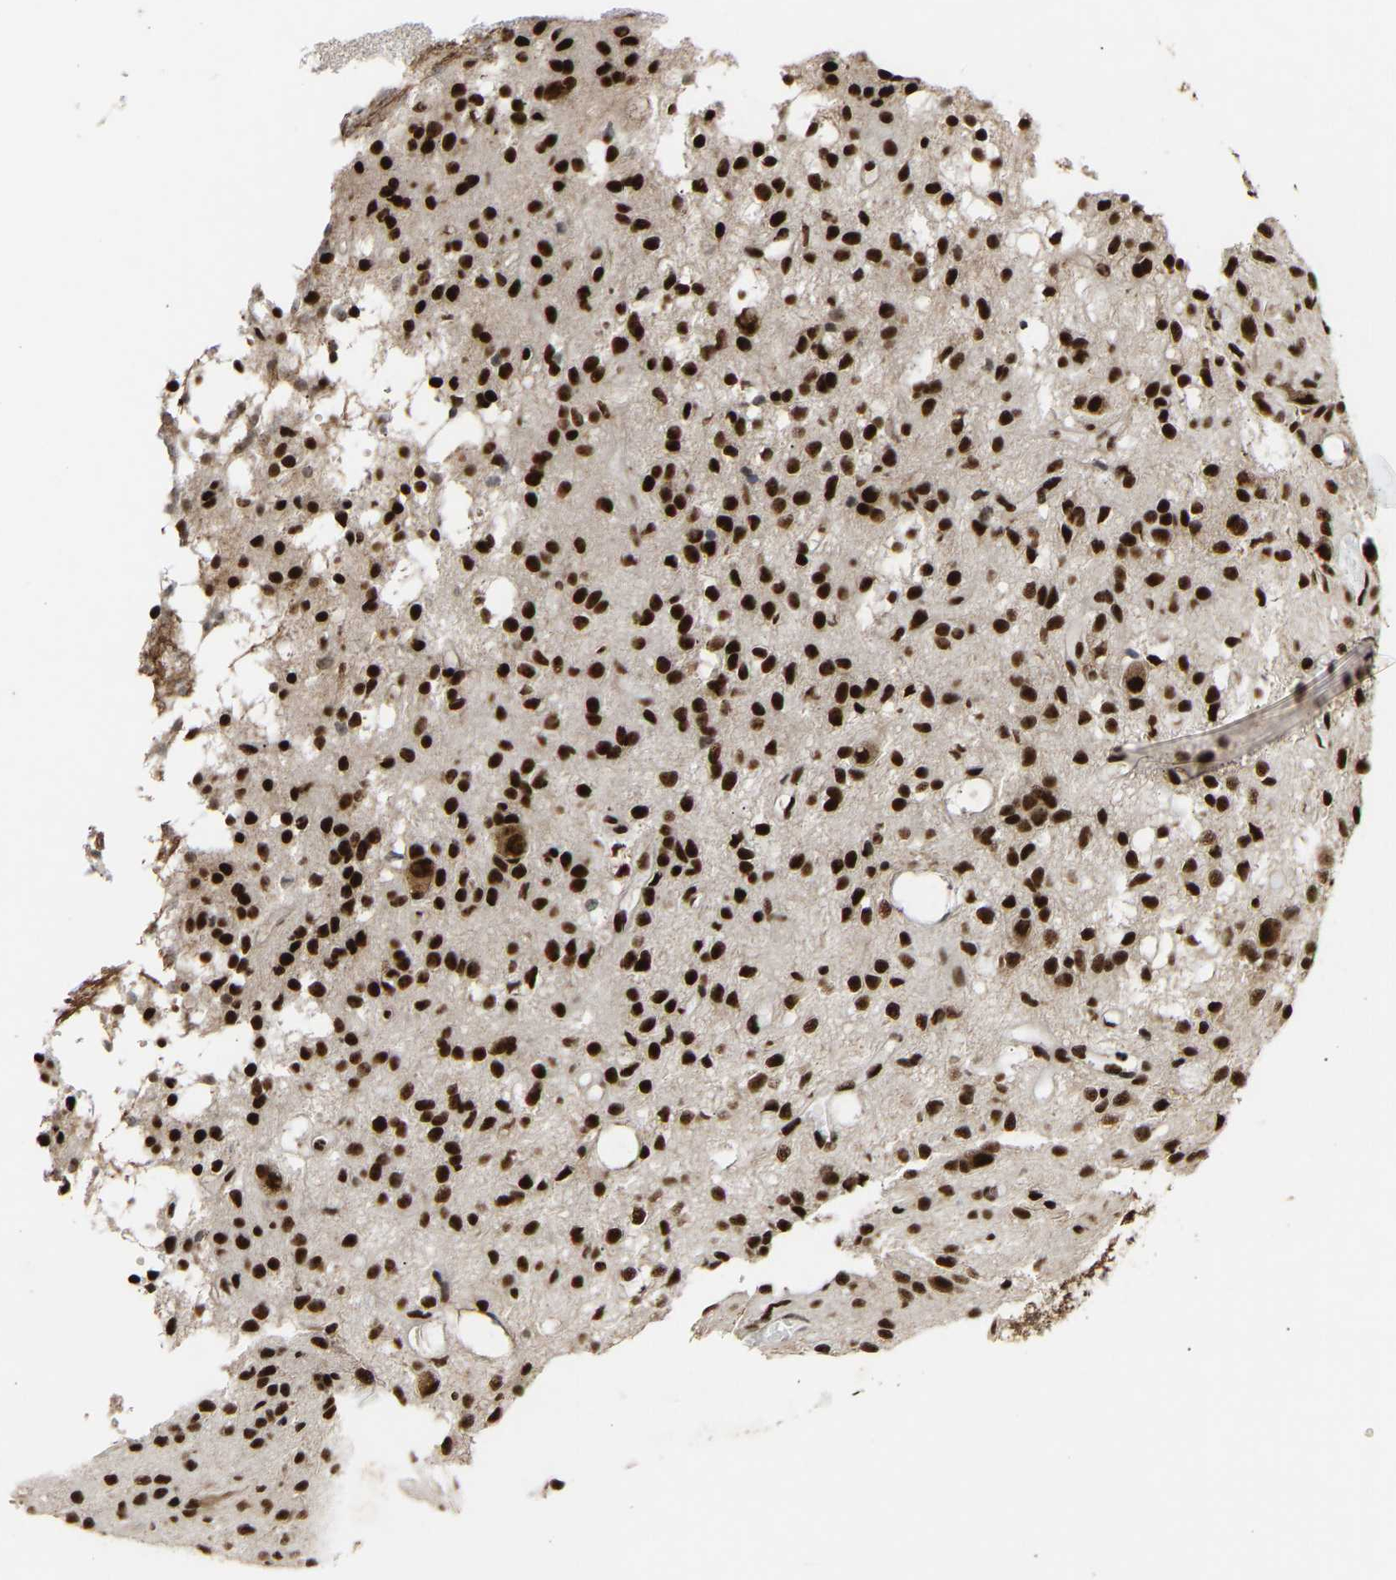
{"staining": {"intensity": "strong", "quantity": ">75%", "location": "nuclear"}, "tissue": "glioma", "cell_type": "Tumor cells", "image_type": "cancer", "snomed": [{"axis": "morphology", "description": "Glioma, malignant, High grade"}, {"axis": "topography", "description": "Brain"}], "caption": "Glioma stained with DAB IHC shows high levels of strong nuclear positivity in approximately >75% of tumor cells.", "gene": "ALYREF", "patient": {"sex": "female", "age": 59}}